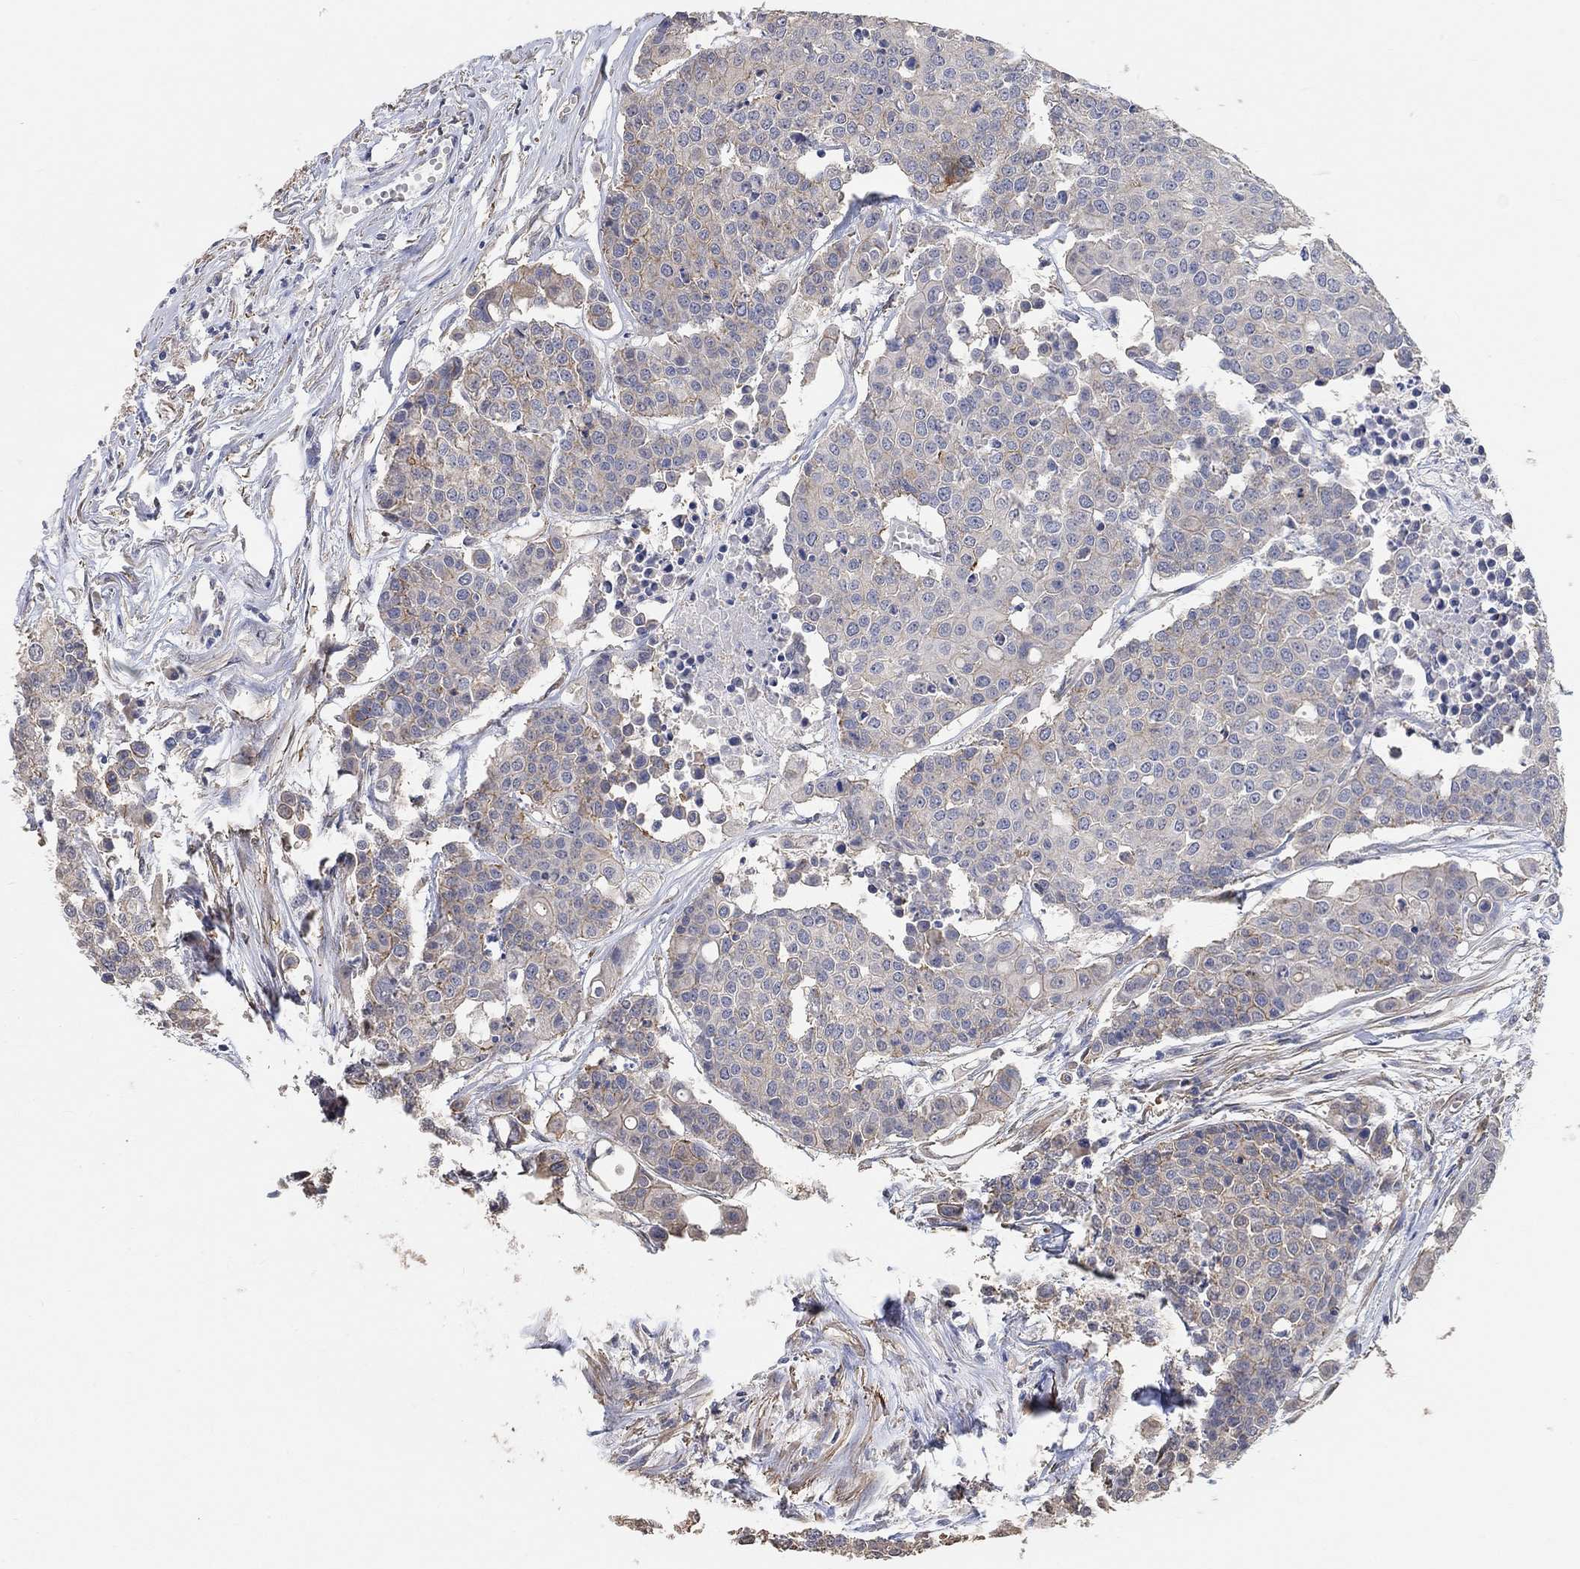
{"staining": {"intensity": "moderate", "quantity": "<25%", "location": "cytoplasmic/membranous"}, "tissue": "carcinoid", "cell_type": "Tumor cells", "image_type": "cancer", "snomed": [{"axis": "morphology", "description": "Carcinoid, malignant, NOS"}, {"axis": "topography", "description": "Colon"}], "caption": "Malignant carcinoid stained with immunohistochemistry displays moderate cytoplasmic/membranous expression in approximately <25% of tumor cells.", "gene": "SYT16", "patient": {"sex": "male", "age": 81}}